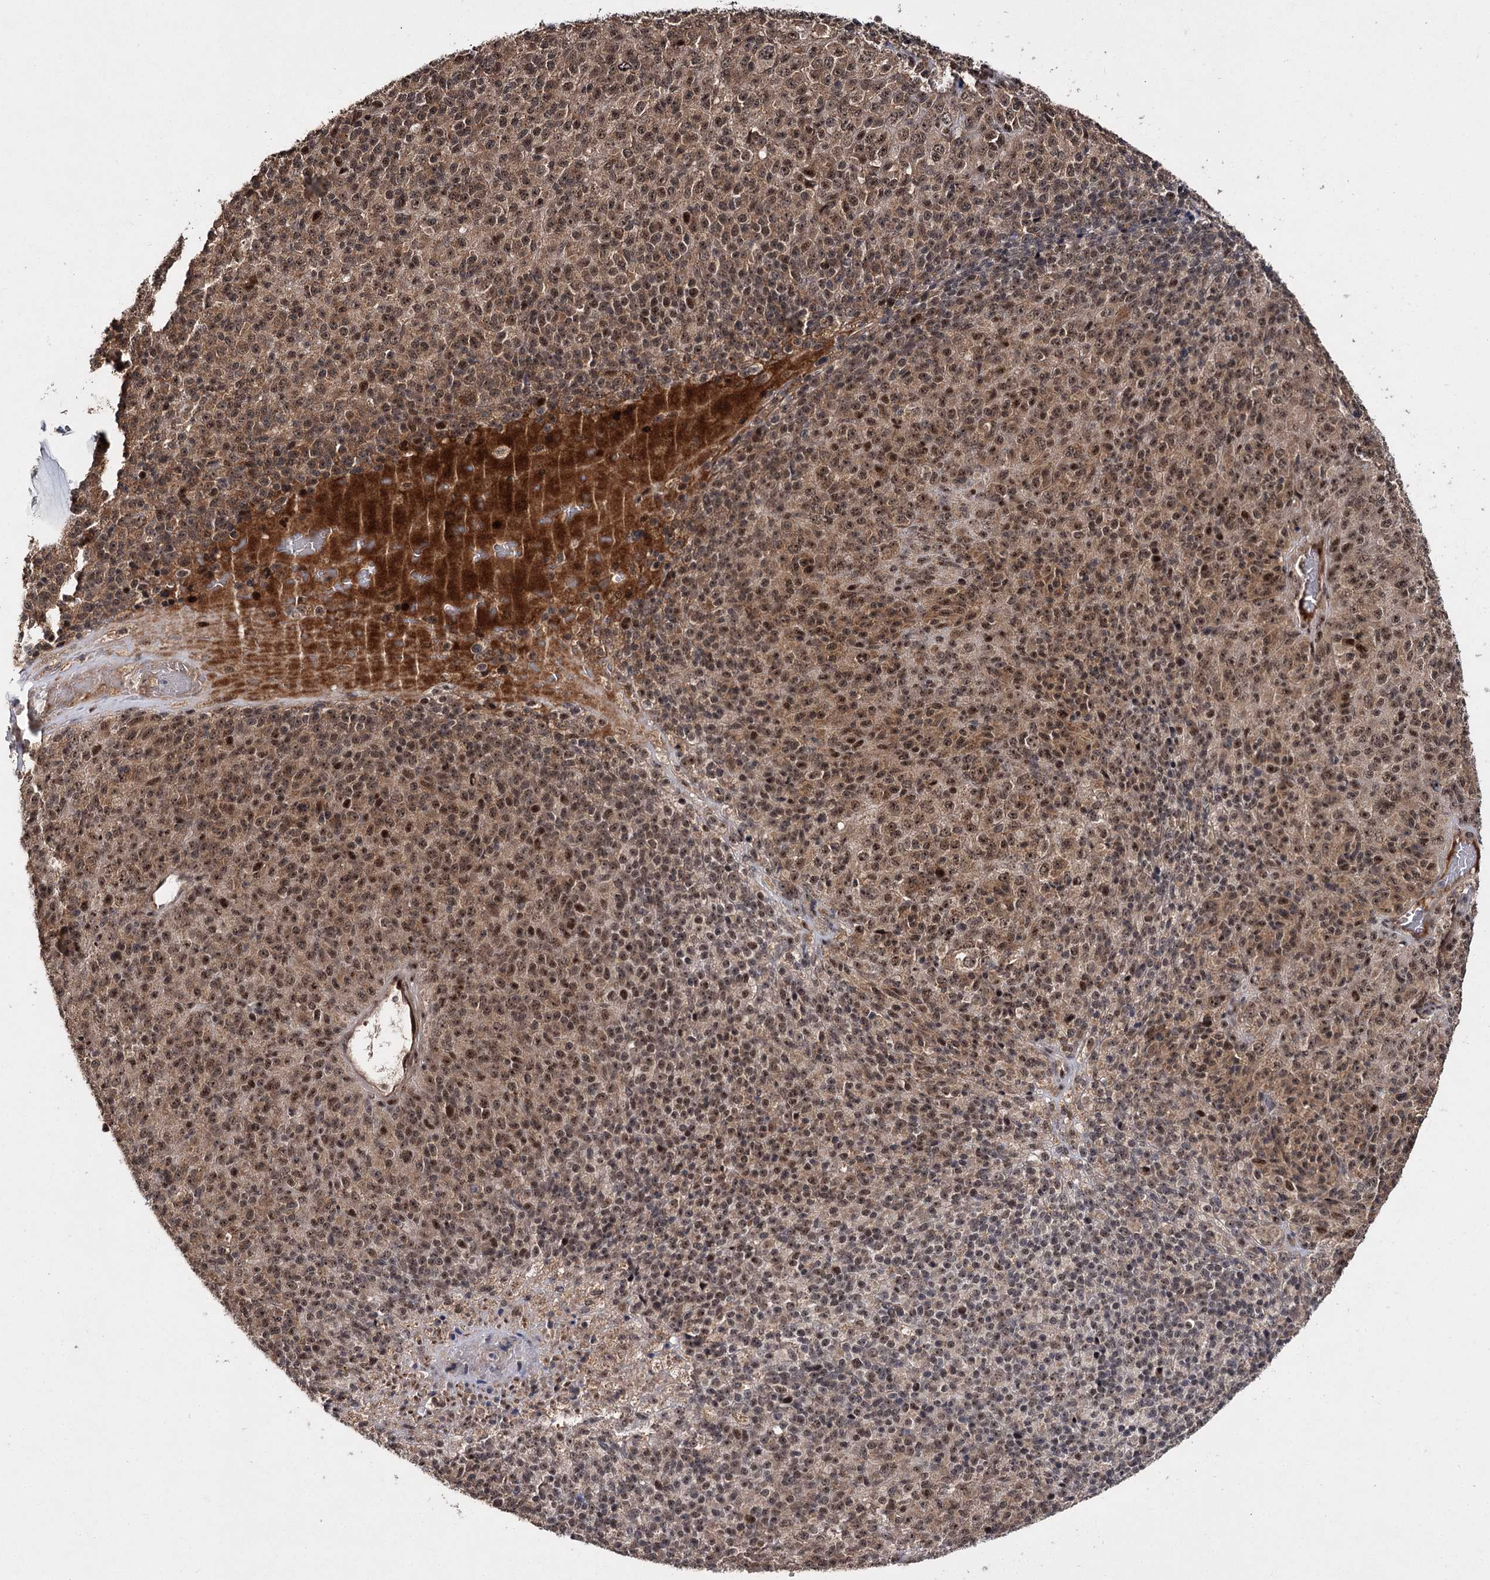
{"staining": {"intensity": "strong", "quantity": ">75%", "location": "cytoplasmic/membranous,nuclear"}, "tissue": "melanoma", "cell_type": "Tumor cells", "image_type": "cancer", "snomed": [{"axis": "morphology", "description": "Malignant melanoma, Metastatic site"}, {"axis": "topography", "description": "Brain"}], "caption": "A micrograph of human melanoma stained for a protein demonstrates strong cytoplasmic/membranous and nuclear brown staining in tumor cells.", "gene": "MKNK2", "patient": {"sex": "female", "age": 56}}